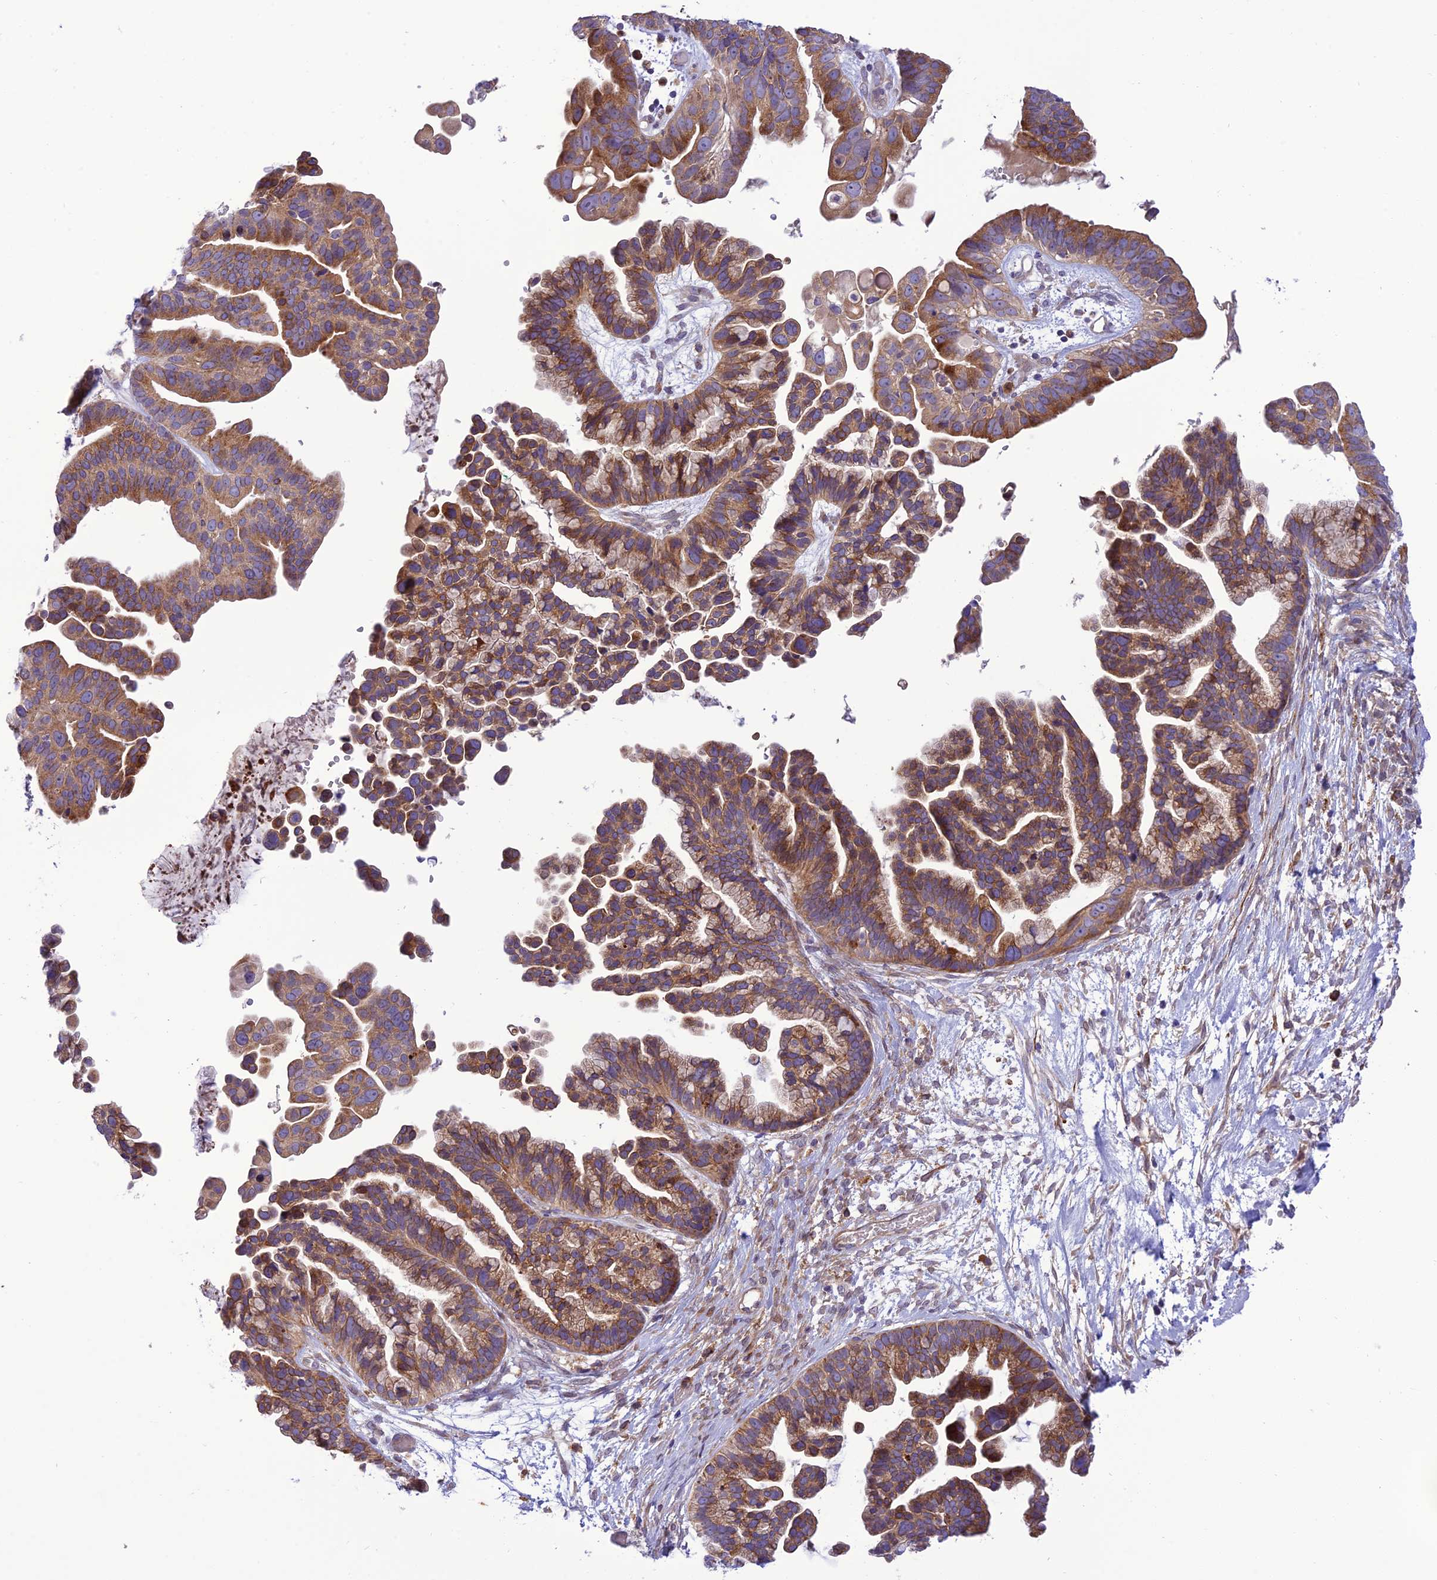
{"staining": {"intensity": "moderate", "quantity": ">75%", "location": "cytoplasmic/membranous"}, "tissue": "ovarian cancer", "cell_type": "Tumor cells", "image_type": "cancer", "snomed": [{"axis": "morphology", "description": "Cystadenocarcinoma, serous, NOS"}, {"axis": "topography", "description": "Ovary"}], "caption": "Protein staining of ovarian serous cystadenocarcinoma tissue displays moderate cytoplasmic/membranous positivity in approximately >75% of tumor cells. Immunohistochemistry stains the protein of interest in brown and the nuclei are stained blue.", "gene": "JMY", "patient": {"sex": "female", "age": 56}}